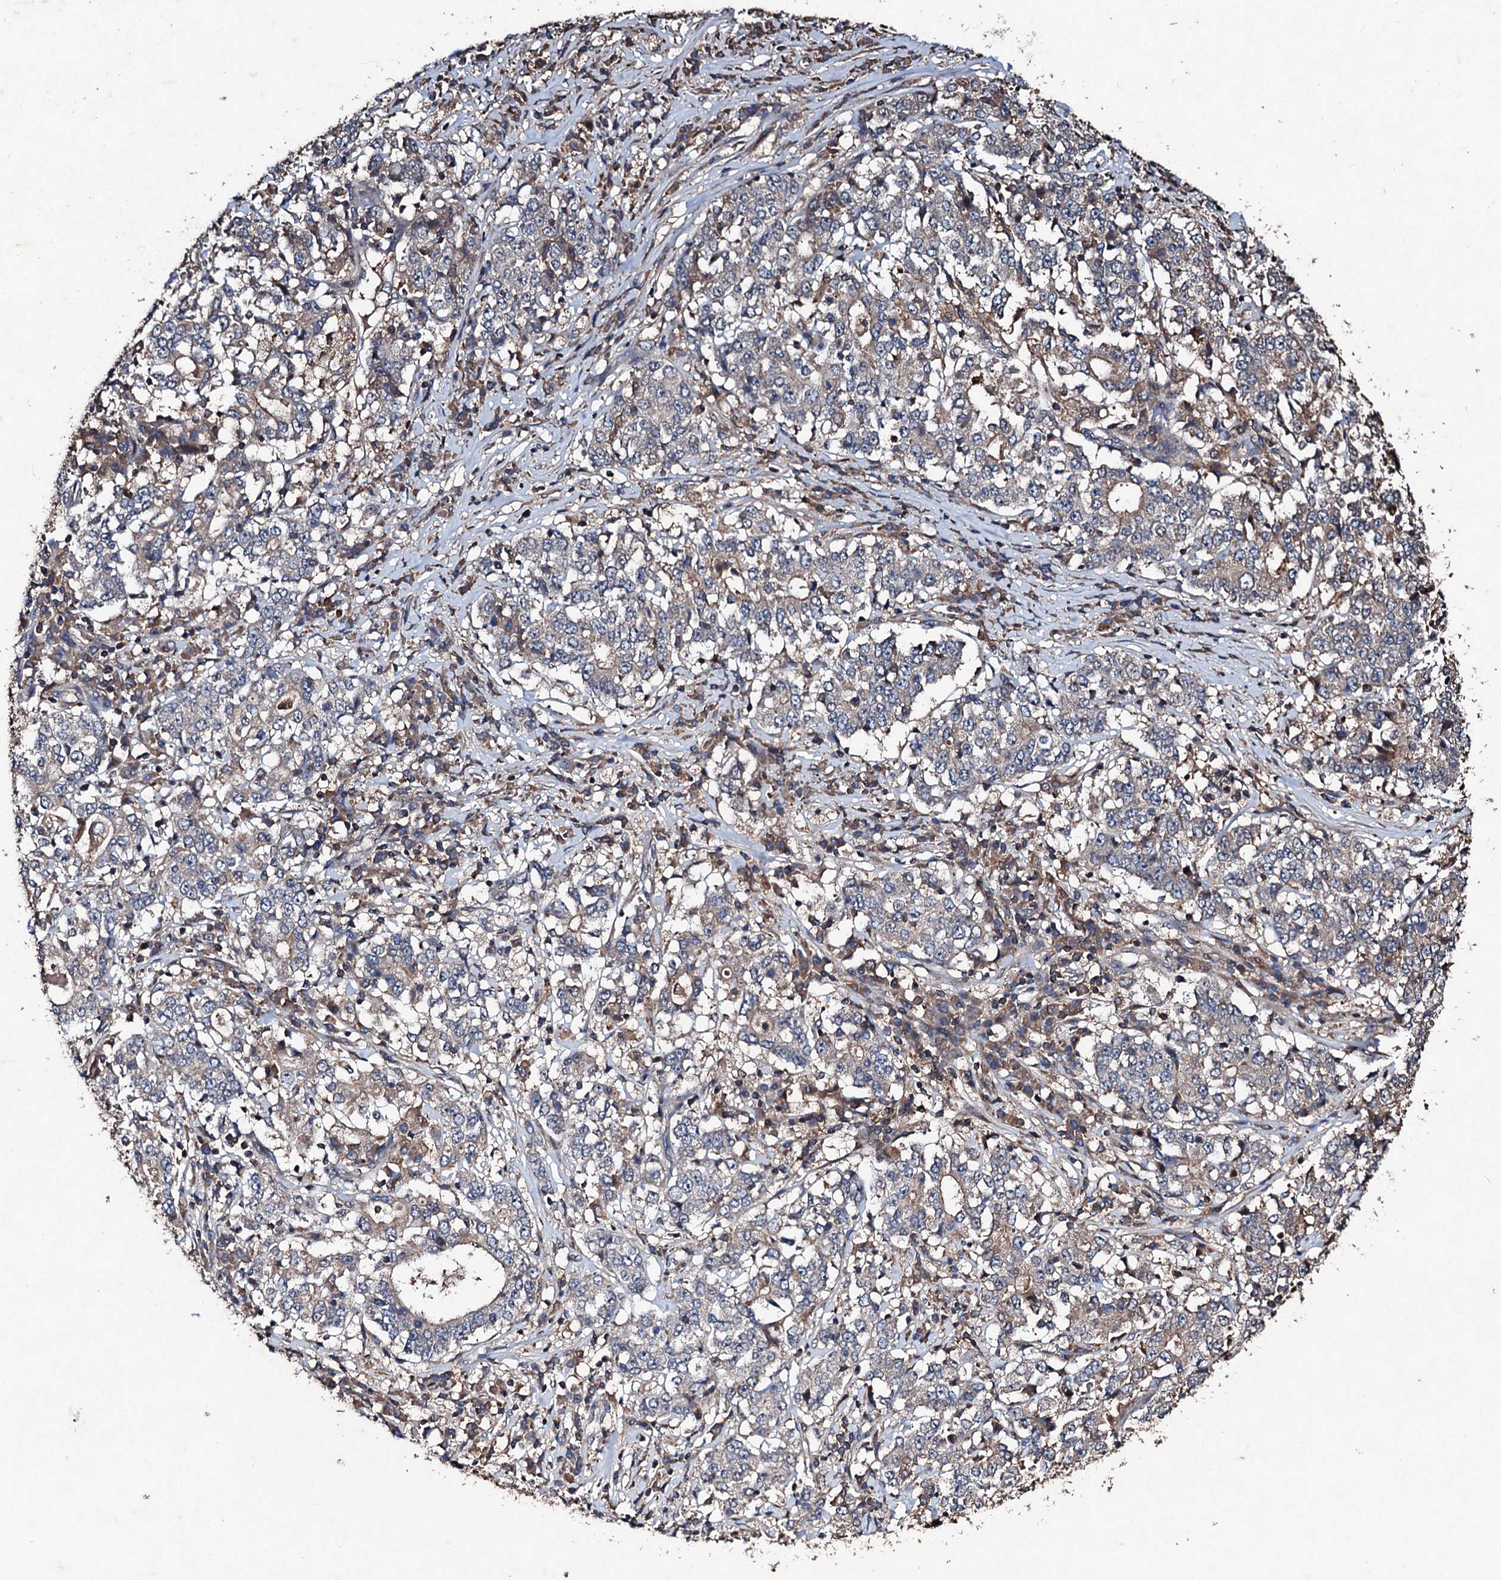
{"staining": {"intensity": "weak", "quantity": "25%-75%", "location": "cytoplasmic/membranous"}, "tissue": "stomach cancer", "cell_type": "Tumor cells", "image_type": "cancer", "snomed": [{"axis": "morphology", "description": "Adenocarcinoma, NOS"}, {"axis": "topography", "description": "Stomach"}], "caption": "Immunohistochemistry (IHC) histopathology image of human stomach cancer stained for a protein (brown), which displays low levels of weak cytoplasmic/membranous expression in about 25%-75% of tumor cells.", "gene": "KERA", "patient": {"sex": "male", "age": 59}}